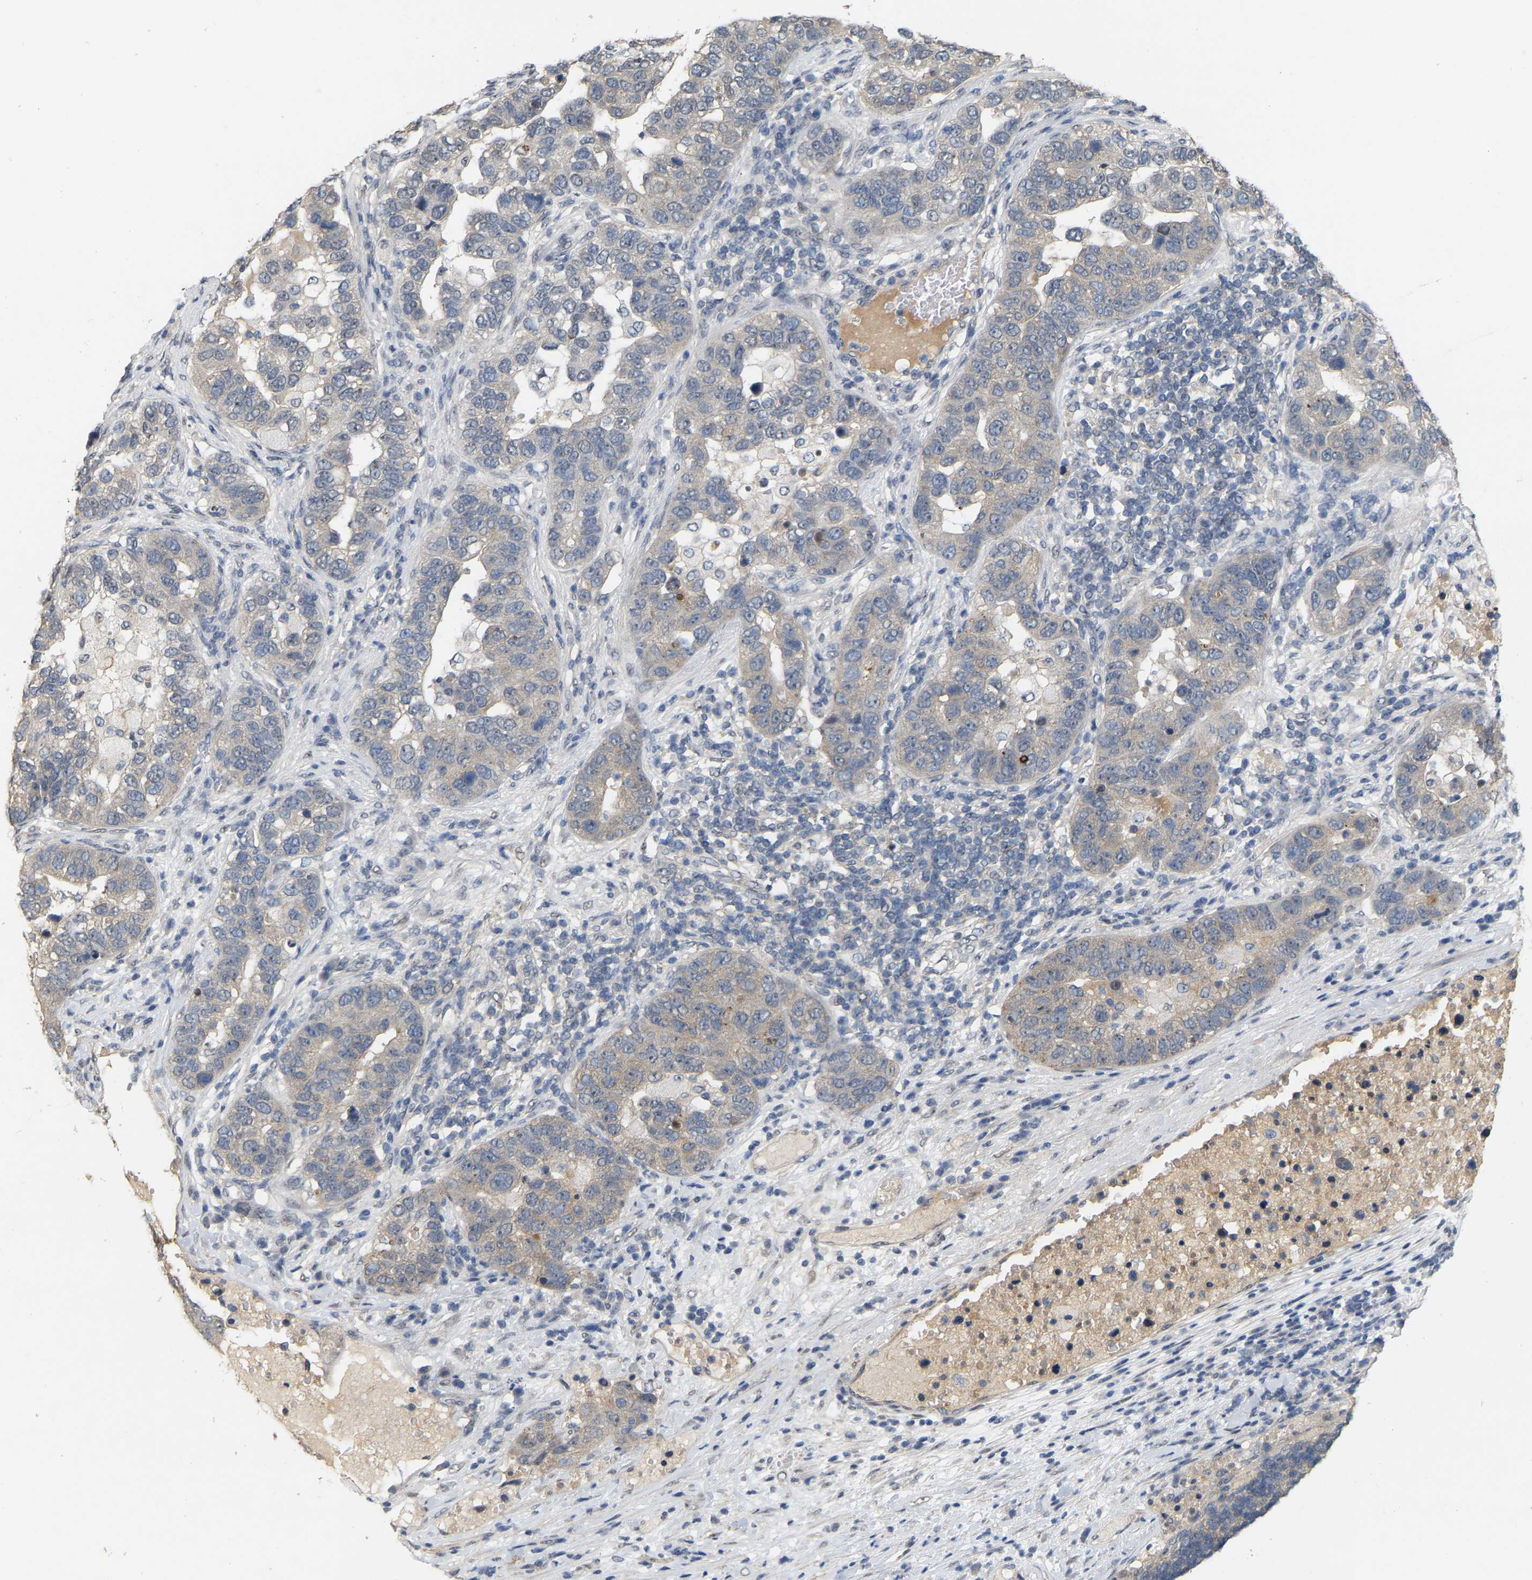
{"staining": {"intensity": "weak", "quantity": "25%-75%", "location": "cytoplasmic/membranous"}, "tissue": "pancreatic cancer", "cell_type": "Tumor cells", "image_type": "cancer", "snomed": [{"axis": "morphology", "description": "Adenocarcinoma, NOS"}, {"axis": "topography", "description": "Pancreas"}], "caption": "Pancreatic cancer was stained to show a protein in brown. There is low levels of weak cytoplasmic/membranous expression in about 25%-75% of tumor cells.", "gene": "RUVBL1", "patient": {"sex": "female", "age": 61}}